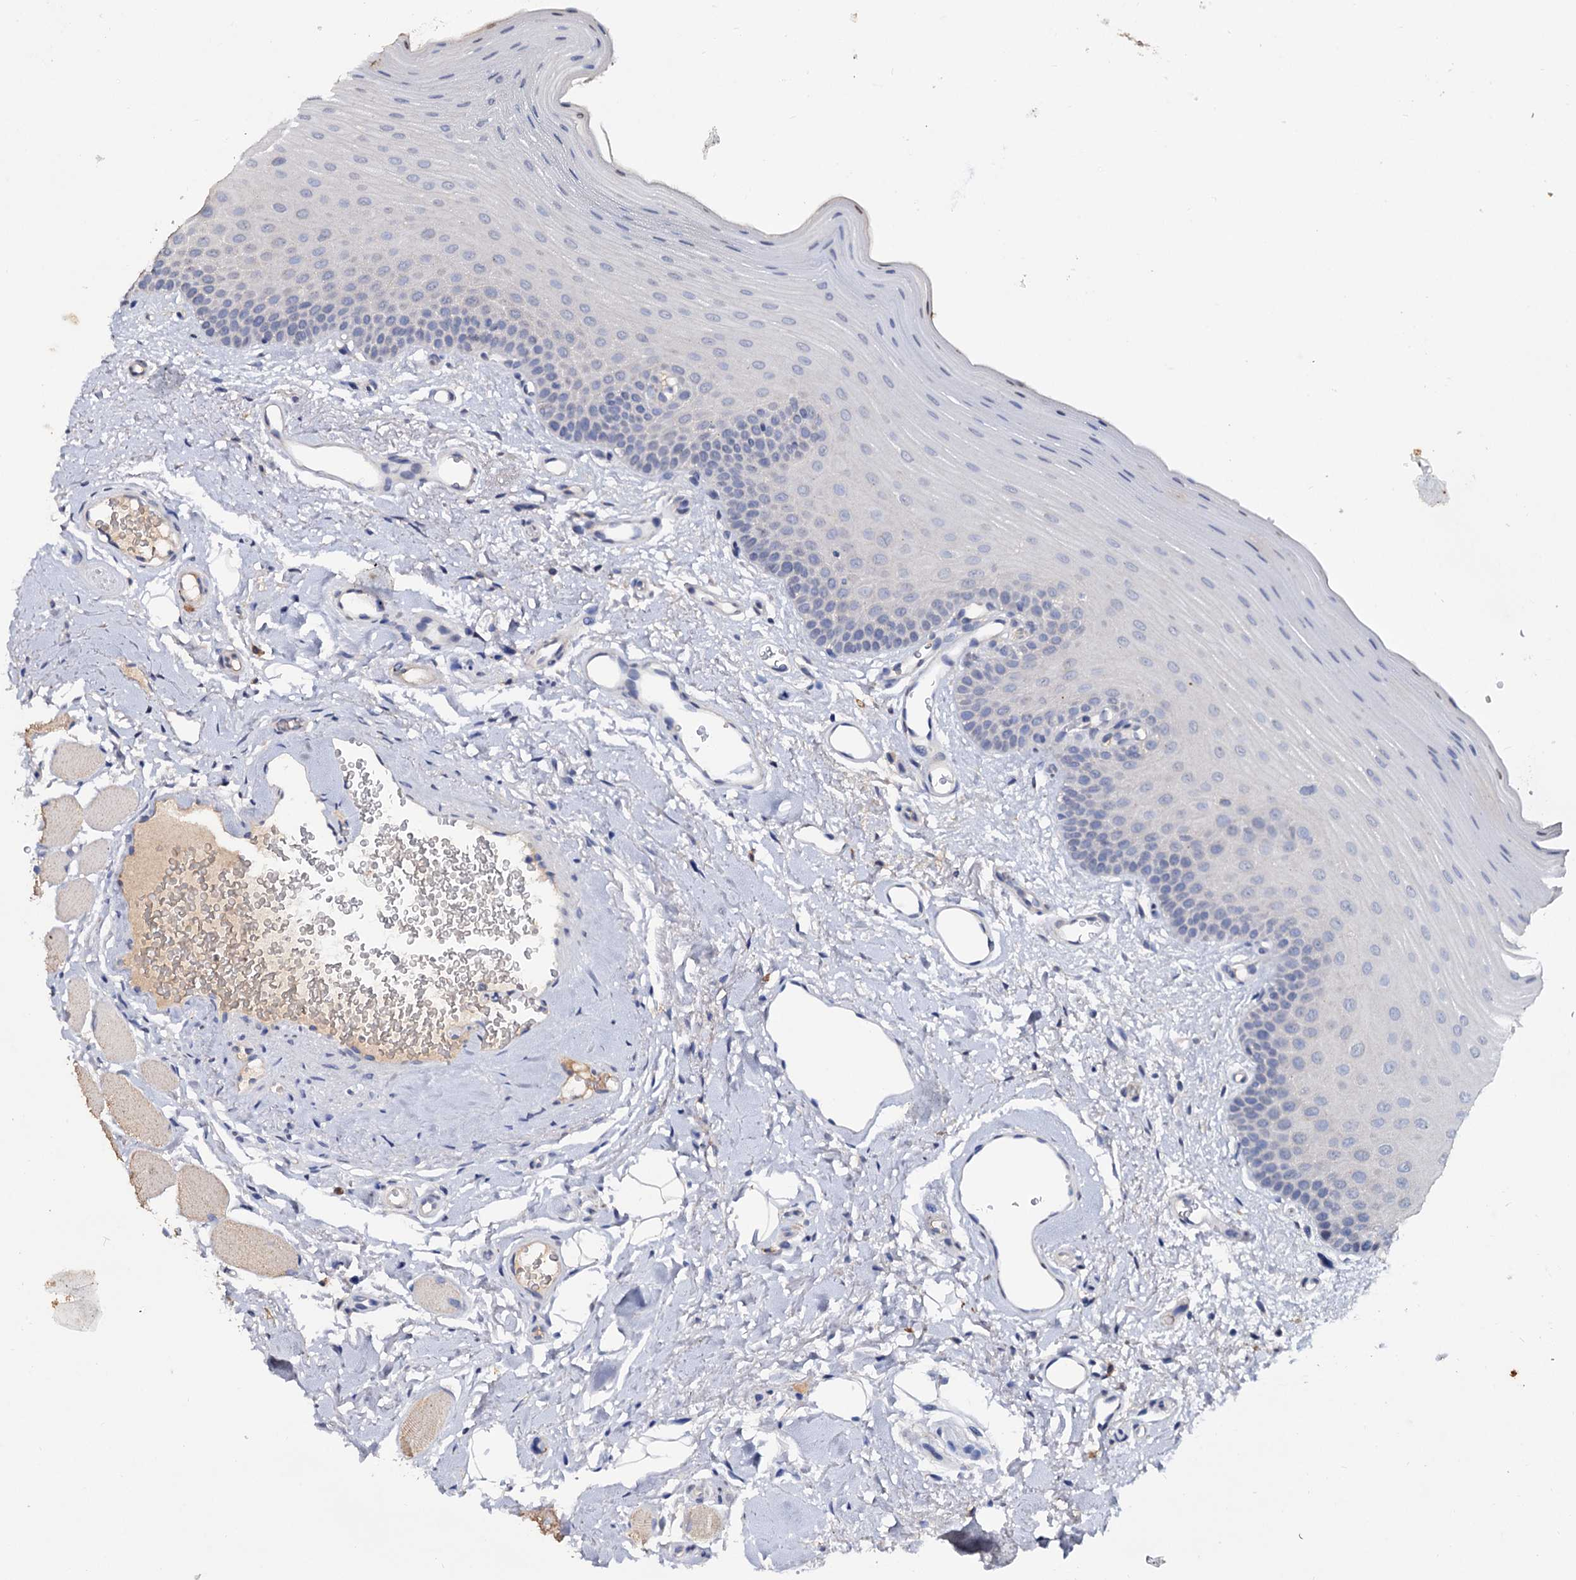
{"staining": {"intensity": "negative", "quantity": "none", "location": "none"}, "tissue": "oral mucosa", "cell_type": "Squamous epithelial cells", "image_type": "normal", "snomed": [{"axis": "morphology", "description": "Normal tissue, NOS"}, {"axis": "topography", "description": "Oral tissue"}], "caption": "Squamous epithelial cells are negative for protein expression in unremarkable human oral mucosa. (DAB immunohistochemistry, high magnification).", "gene": "NPAS4", "patient": {"sex": "male", "age": 68}}